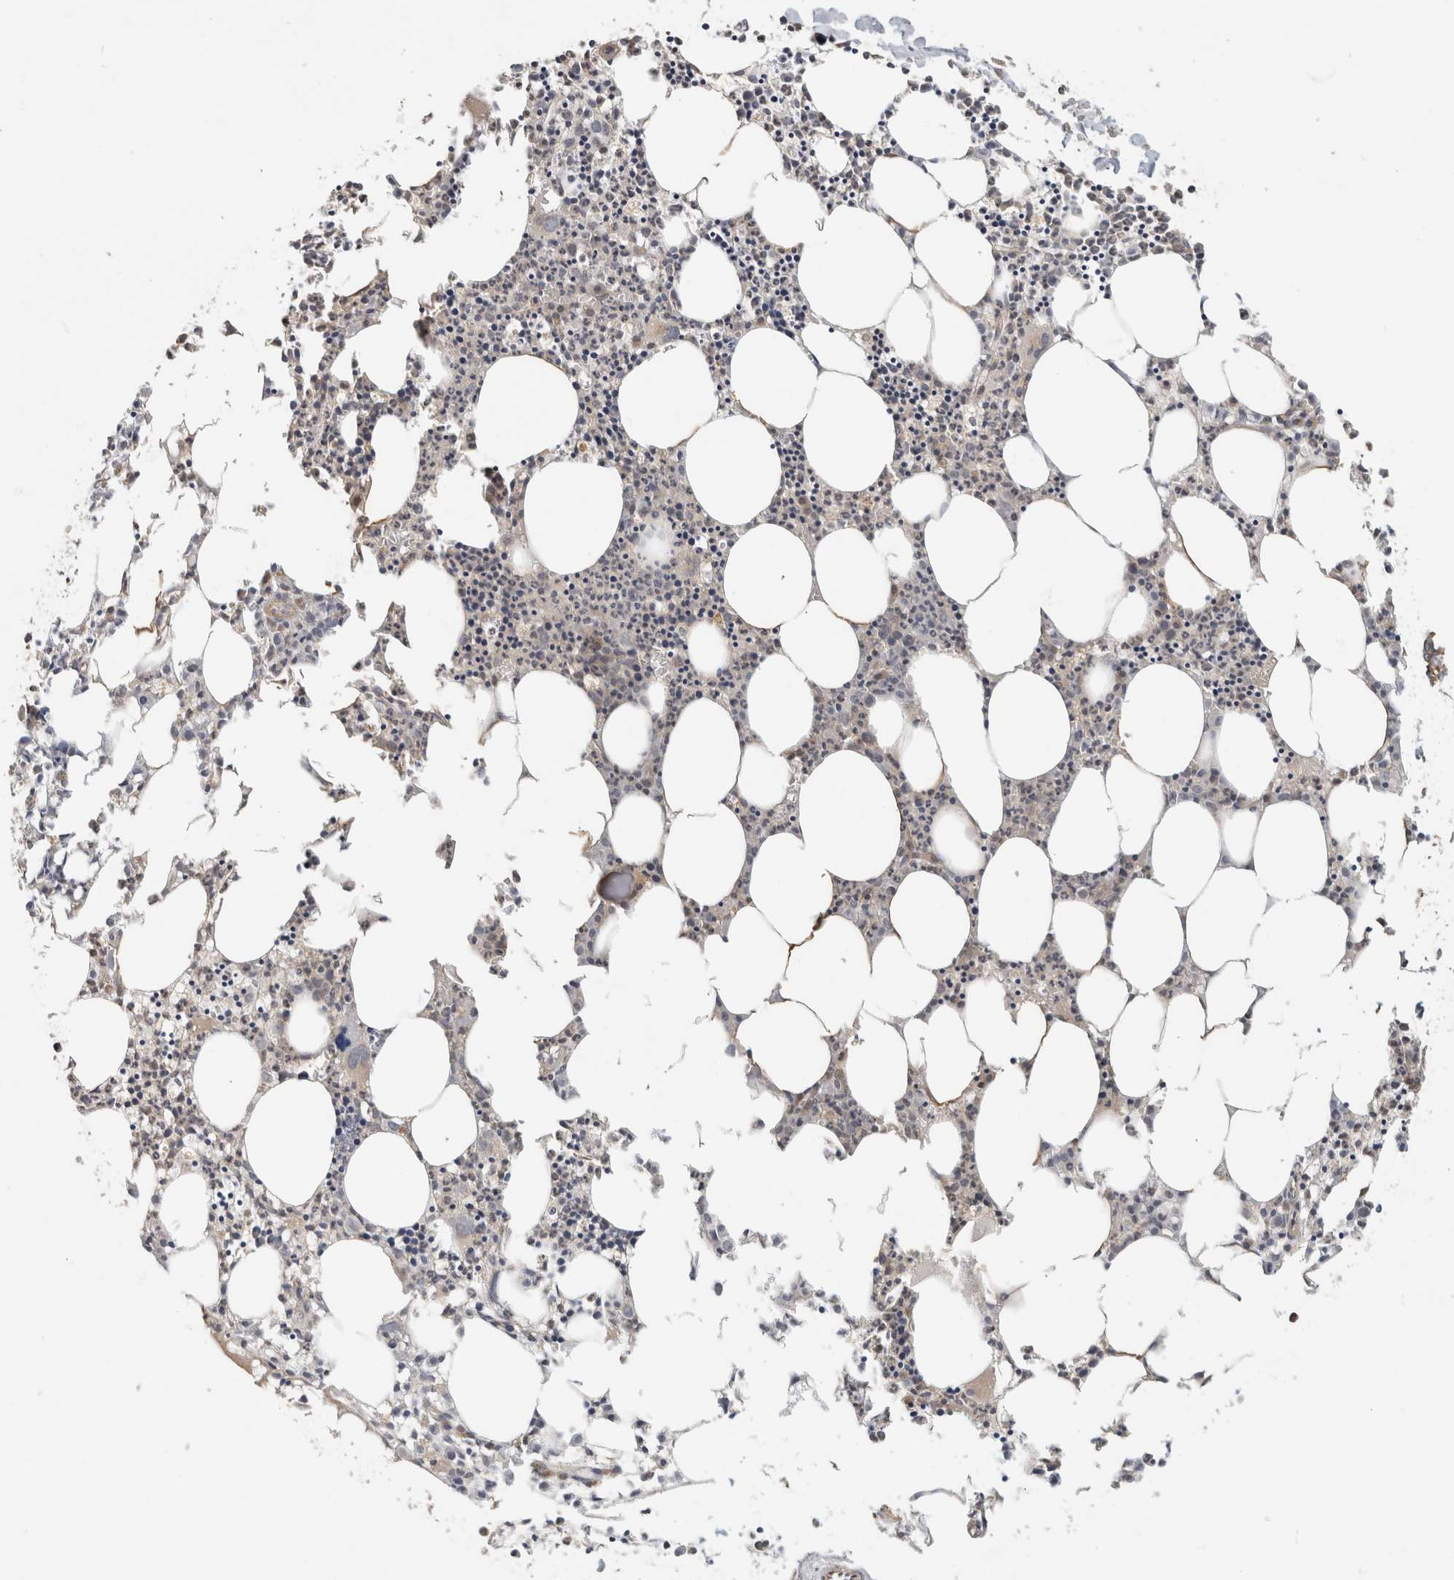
{"staining": {"intensity": "moderate", "quantity": "<25%", "location": "cytoplasmic/membranous"}, "tissue": "bone marrow", "cell_type": "Hematopoietic cells", "image_type": "normal", "snomed": [{"axis": "morphology", "description": "Normal tissue, NOS"}, {"axis": "morphology", "description": "Inflammation, NOS"}, {"axis": "topography", "description": "Bone marrow"}], "caption": "IHC staining of unremarkable bone marrow, which exhibits low levels of moderate cytoplasmic/membranous expression in approximately <25% of hematopoietic cells indicating moderate cytoplasmic/membranous protein expression. The staining was performed using DAB (3,3'-diaminobenzidine) (brown) for protein detection and nuclei were counterstained in hematoxylin (blue).", "gene": "PGM1", "patient": {"sex": "female", "age": 62}}